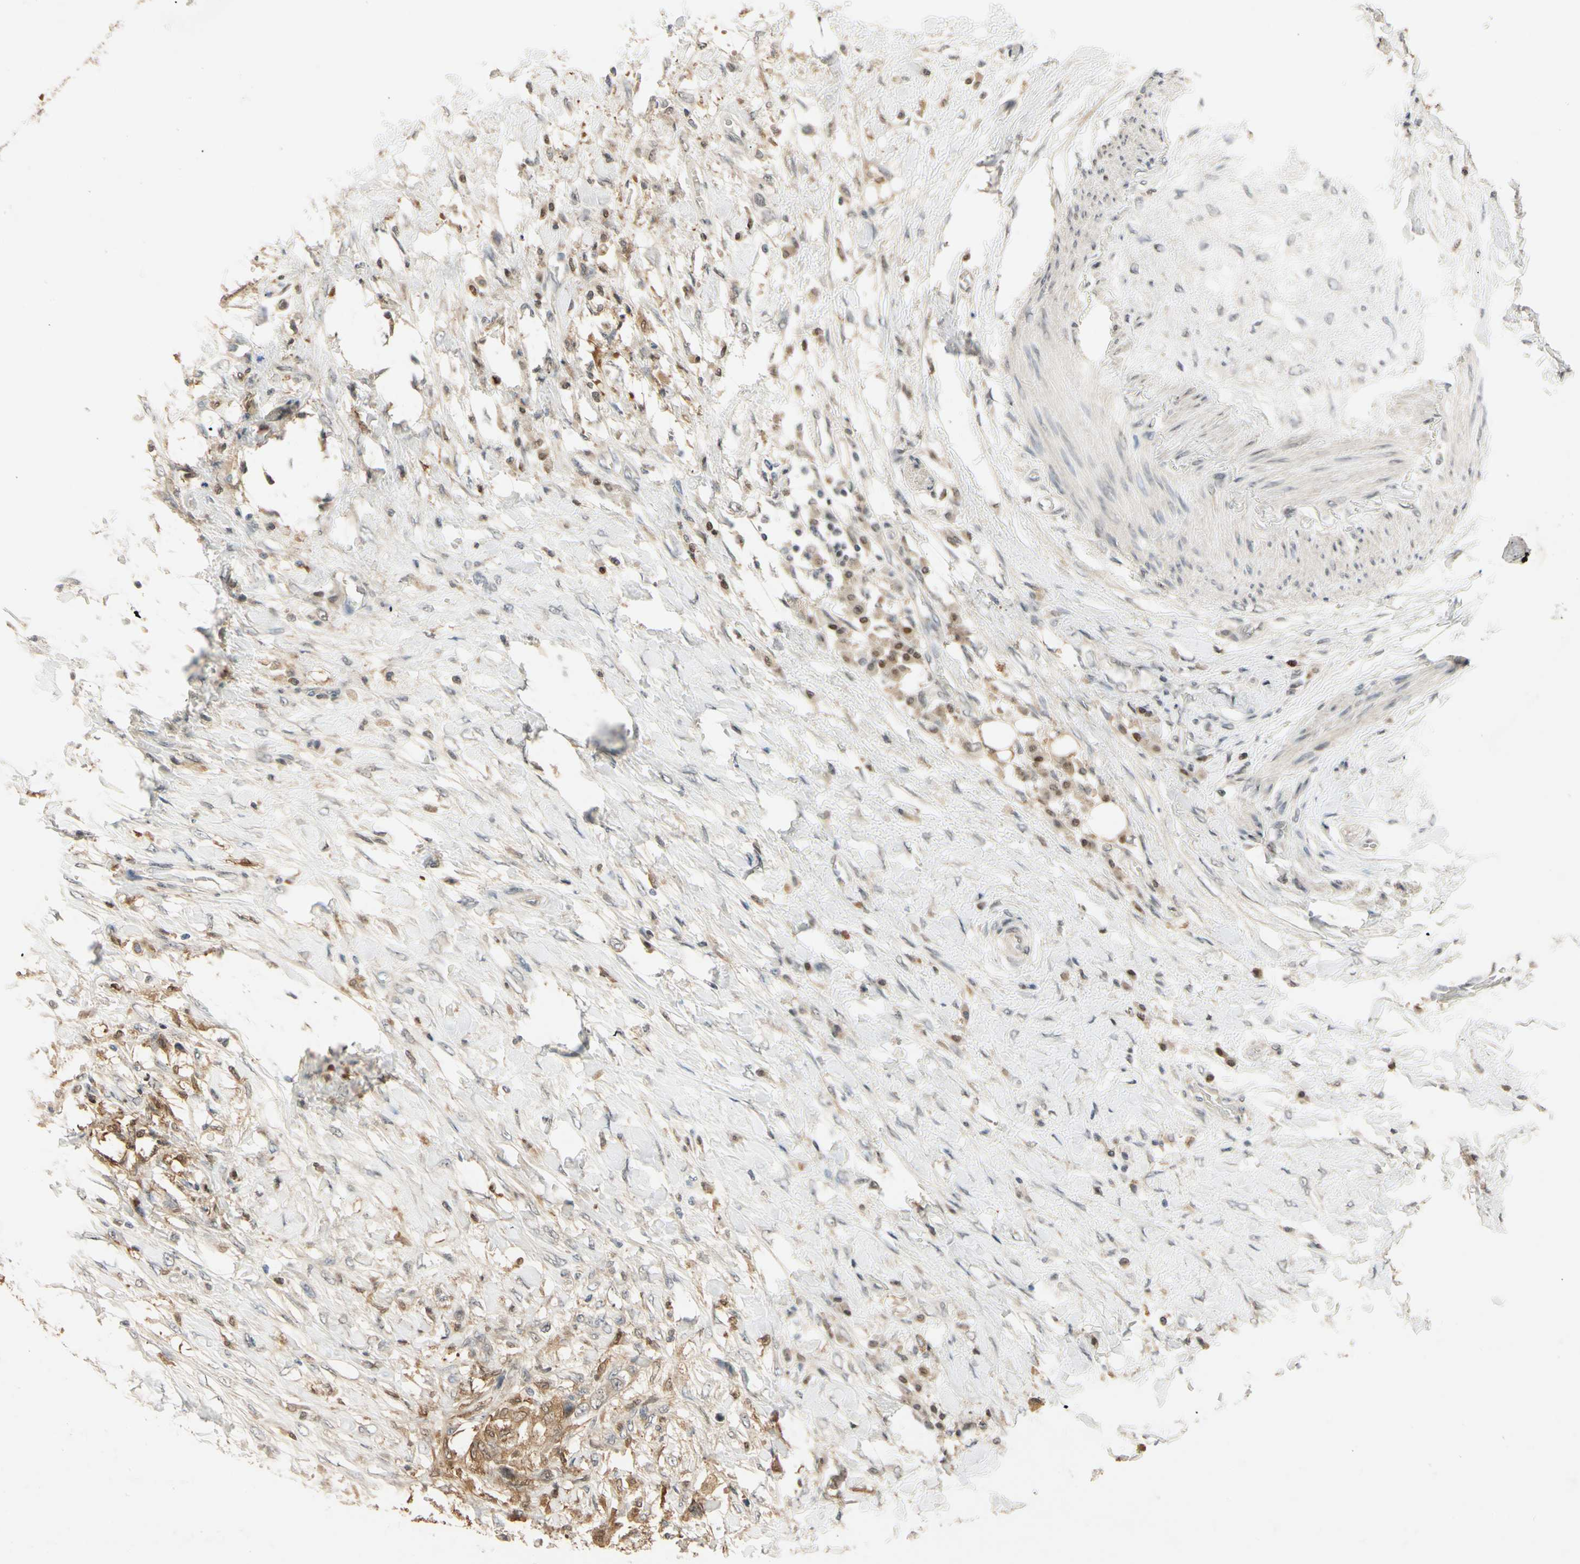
{"staining": {"intensity": "moderate", "quantity": "25%-75%", "location": "cytoplasmic/membranous"}, "tissue": "colorectal cancer", "cell_type": "Tumor cells", "image_type": "cancer", "snomed": [{"axis": "morphology", "description": "Adenocarcinoma, NOS"}, {"axis": "topography", "description": "Rectum"}], "caption": "This is a micrograph of immunohistochemistry (IHC) staining of colorectal cancer, which shows moderate expression in the cytoplasmic/membranous of tumor cells.", "gene": "RIOX2", "patient": {"sex": "female", "age": 77}}